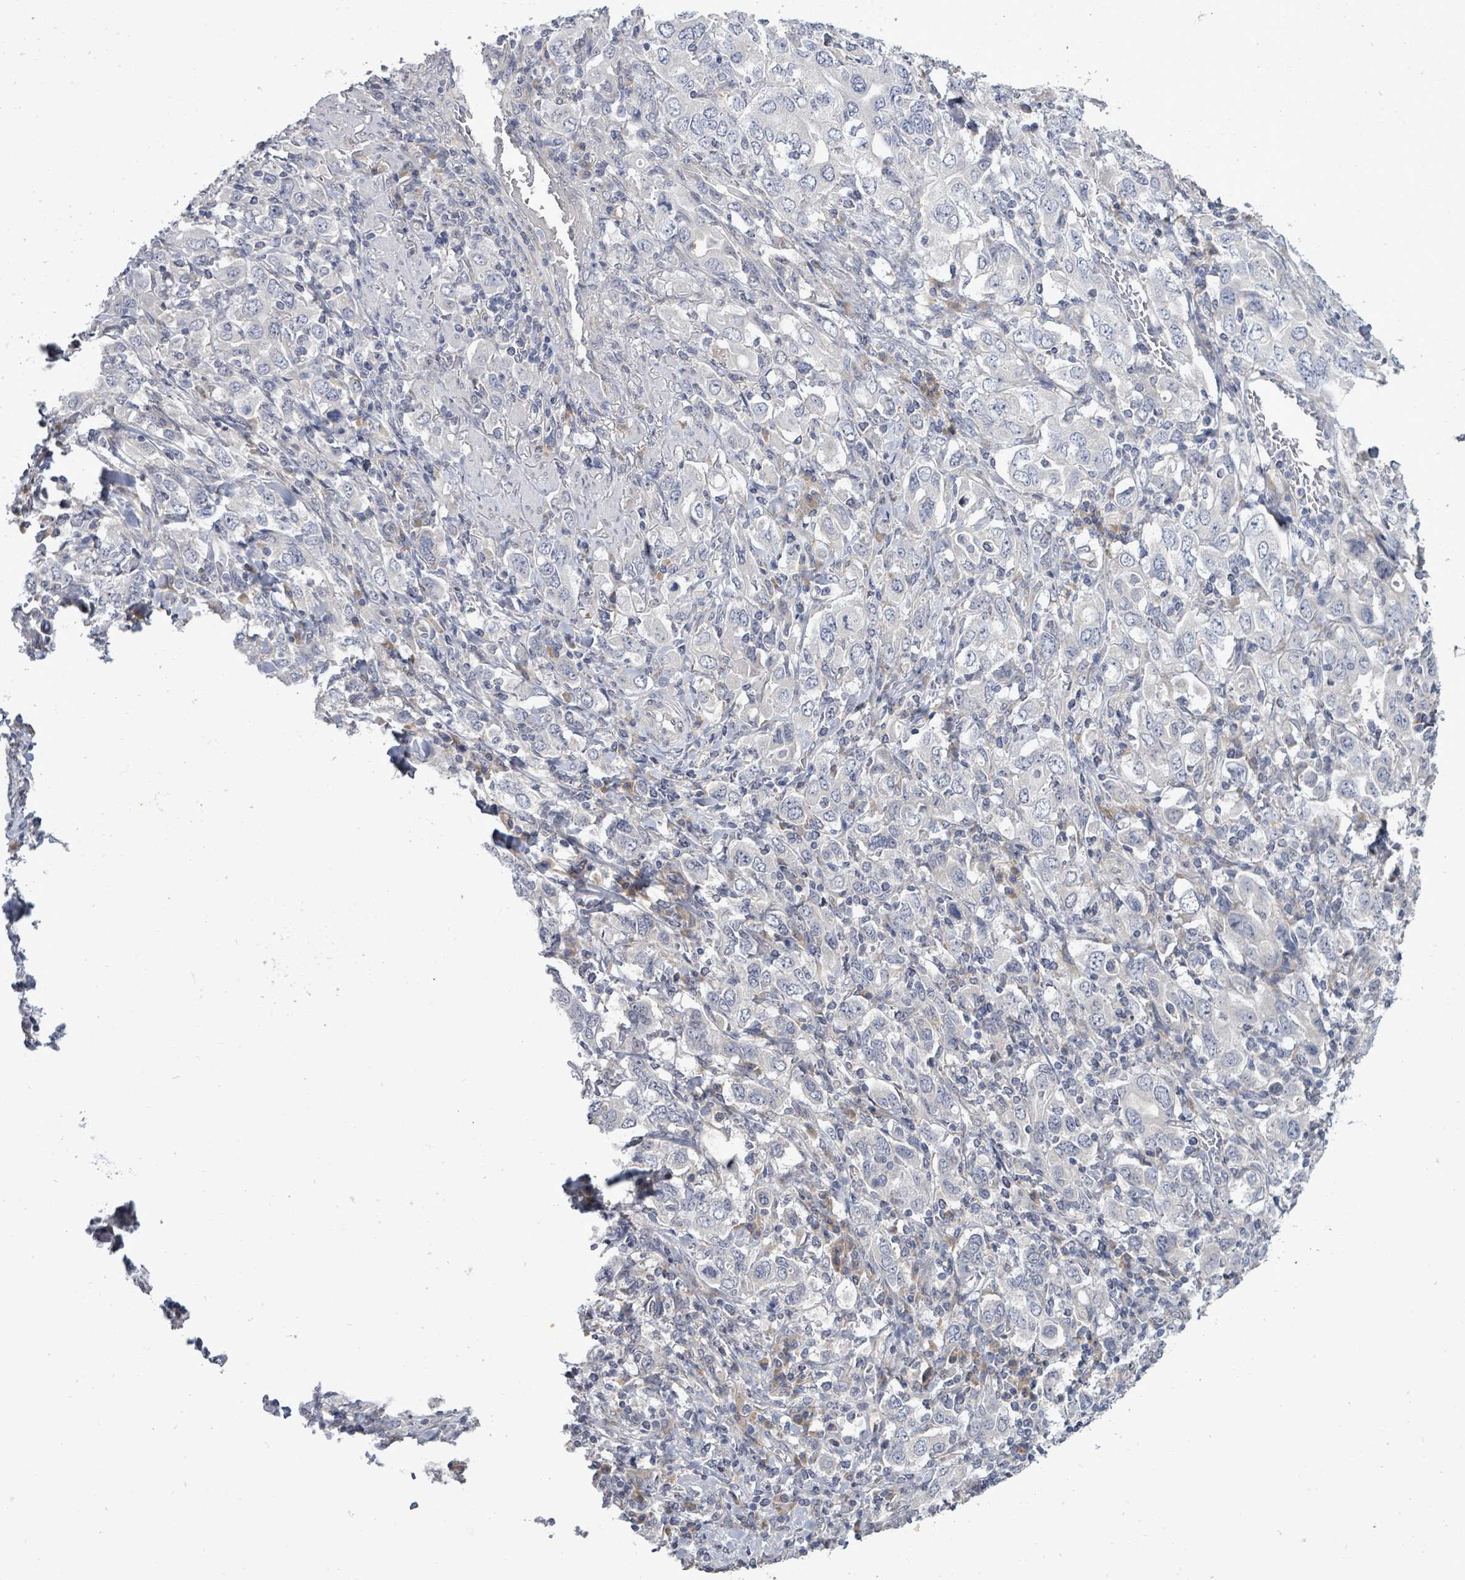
{"staining": {"intensity": "negative", "quantity": "none", "location": "none"}, "tissue": "stomach cancer", "cell_type": "Tumor cells", "image_type": "cancer", "snomed": [{"axis": "morphology", "description": "Adenocarcinoma, NOS"}, {"axis": "topography", "description": "Stomach, upper"}, {"axis": "topography", "description": "Stomach"}], "caption": "Tumor cells are negative for brown protein staining in stomach cancer.", "gene": "POMGNT2", "patient": {"sex": "male", "age": 62}}